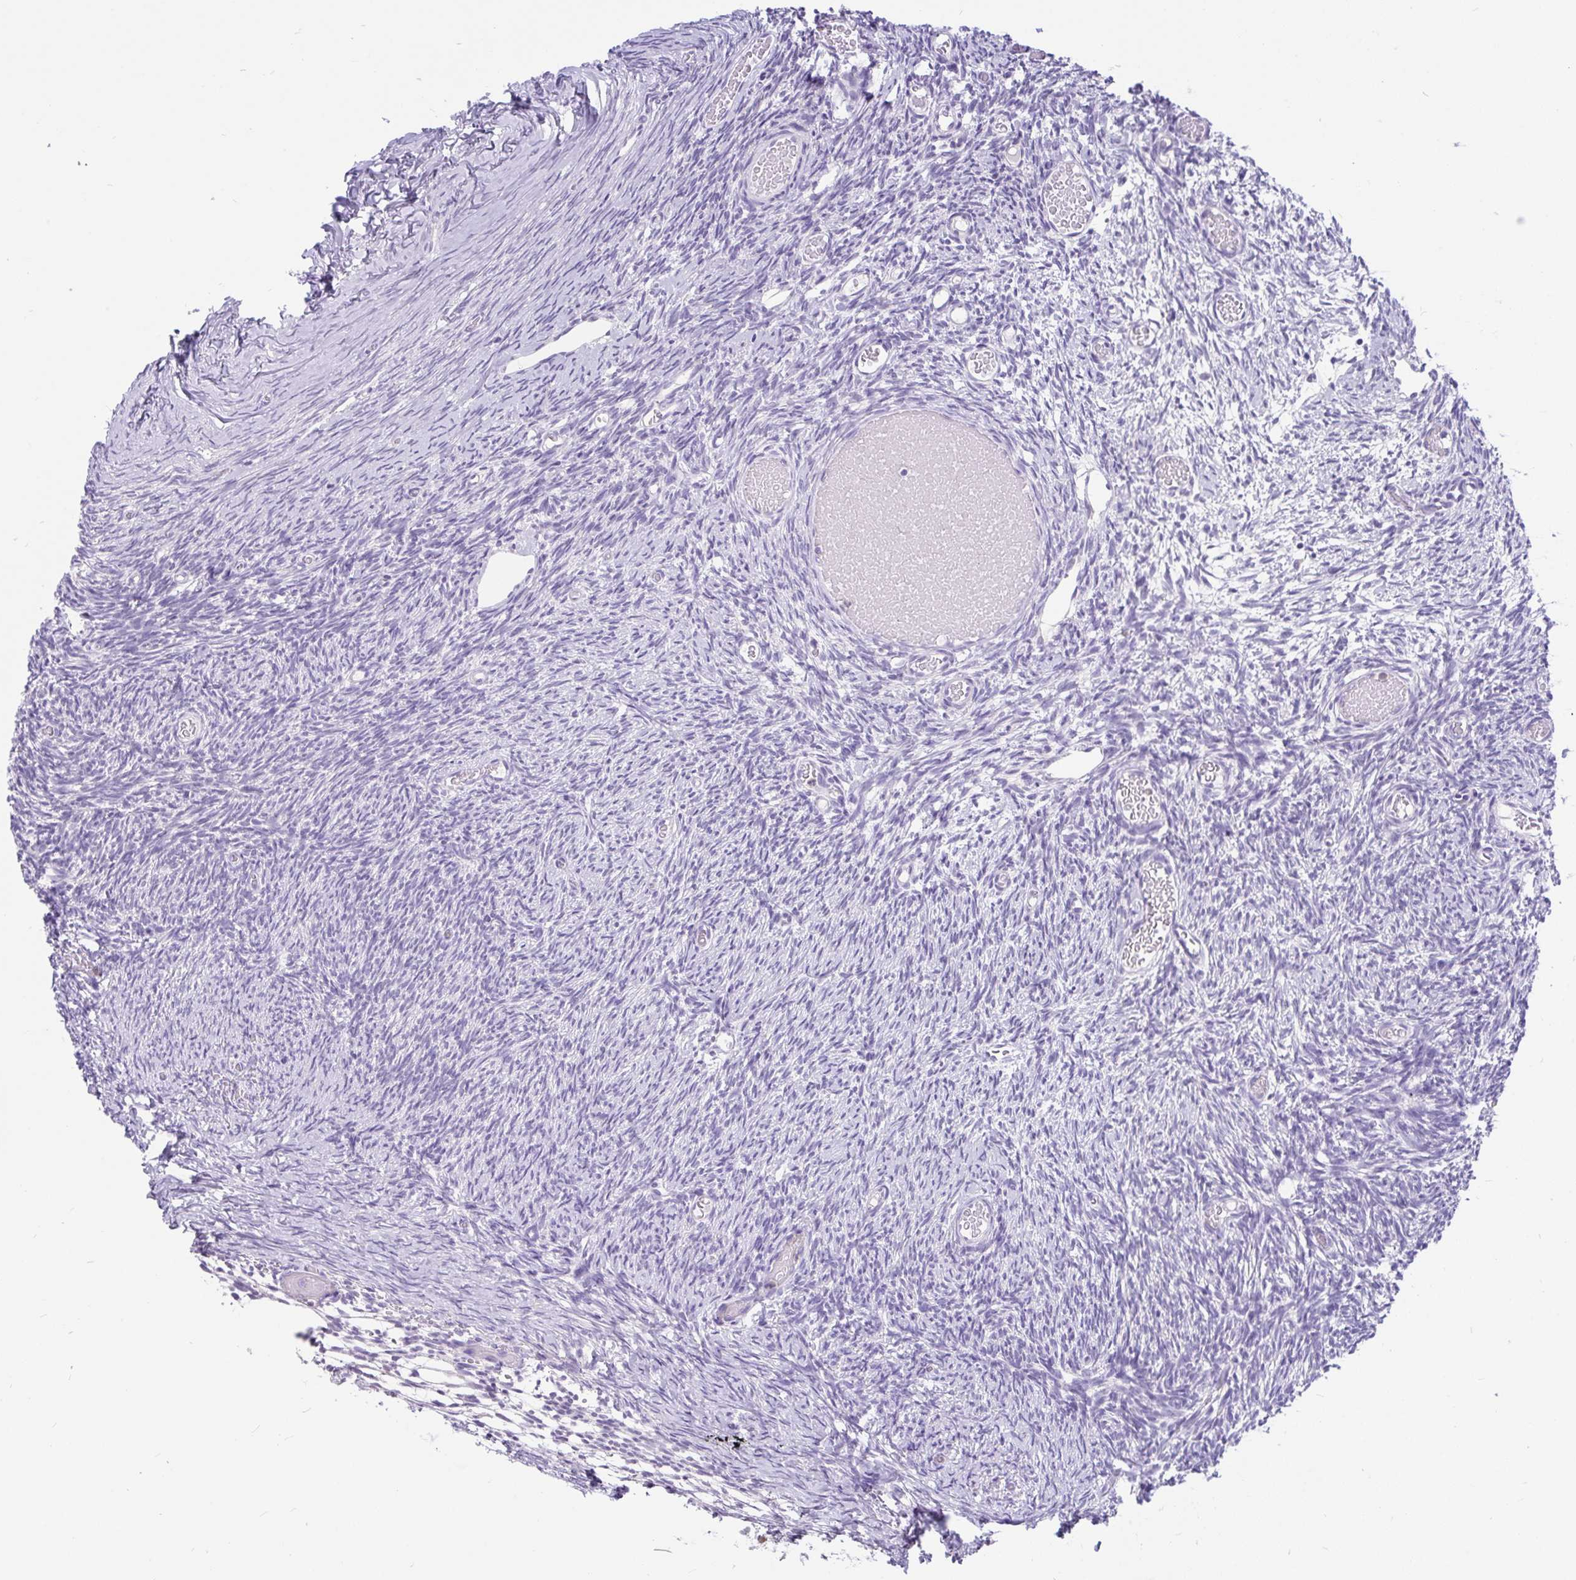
{"staining": {"intensity": "negative", "quantity": "none", "location": "none"}, "tissue": "ovary", "cell_type": "Follicle cells", "image_type": "normal", "snomed": [{"axis": "morphology", "description": "Normal tissue, NOS"}, {"axis": "topography", "description": "Ovary"}], "caption": "This is an immunohistochemistry micrograph of normal ovary. There is no expression in follicle cells.", "gene": "KIAA2013", "patient": {"sex": "female", "age": 39}}